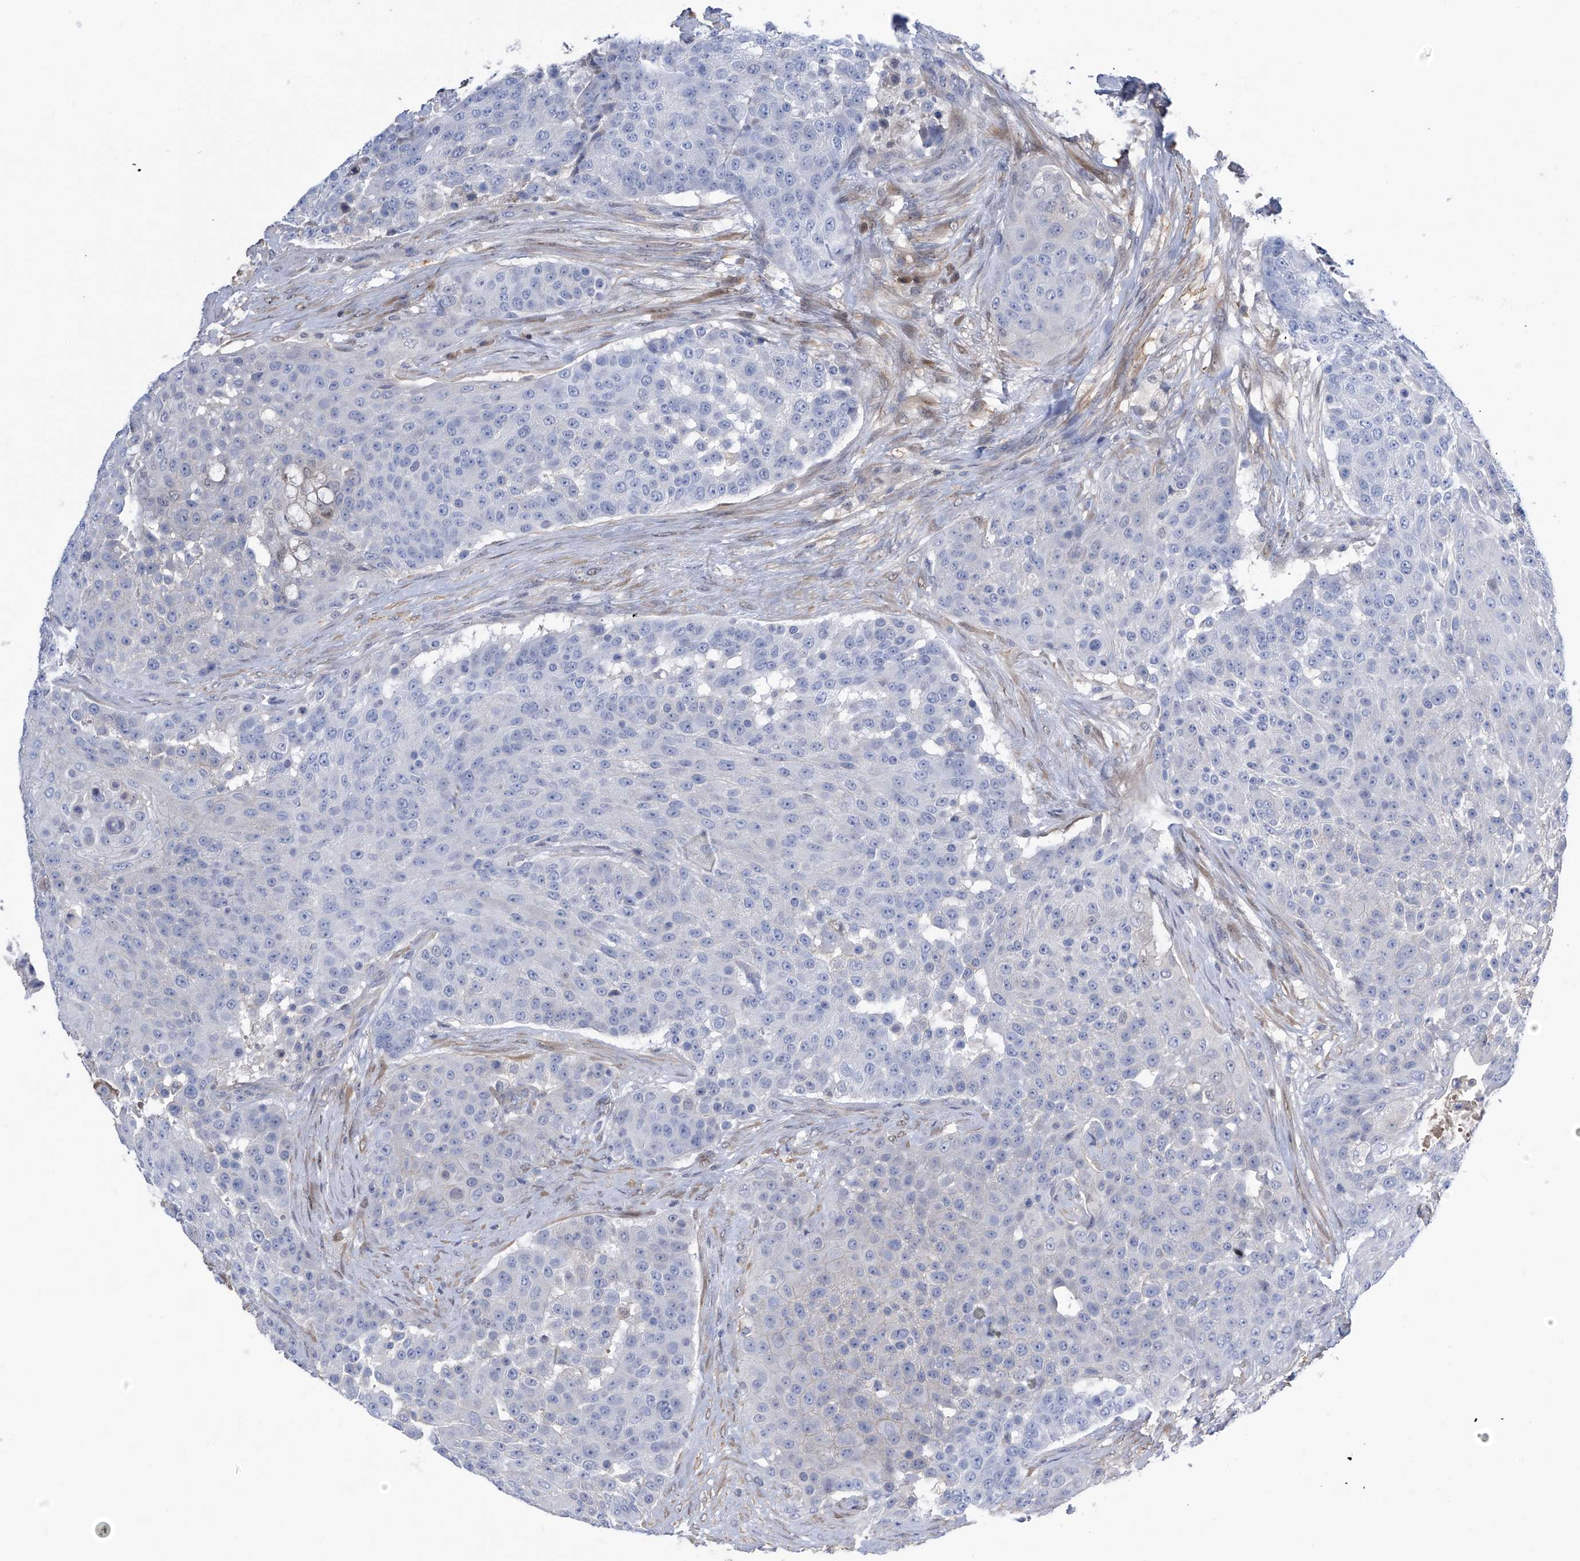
{"staining": {"intensity": "negative", "quantity": "none", "location": "none"}, "tissue": "urothelial cancer", "cell_type": "Tumor cells", "image_type": "cancer", "snomed": [{"axis": "morphology", "description": "Urothelial carcinoma, High grade"}, {"axis": "topography", "description": "Urinary bladder"}], "caption": "Immunohistochemical staining of urothelial cancer reveals no significant staining in tumor cells.", "gene": "PGM3", "patient": {"sex": "female", "age": 63}}